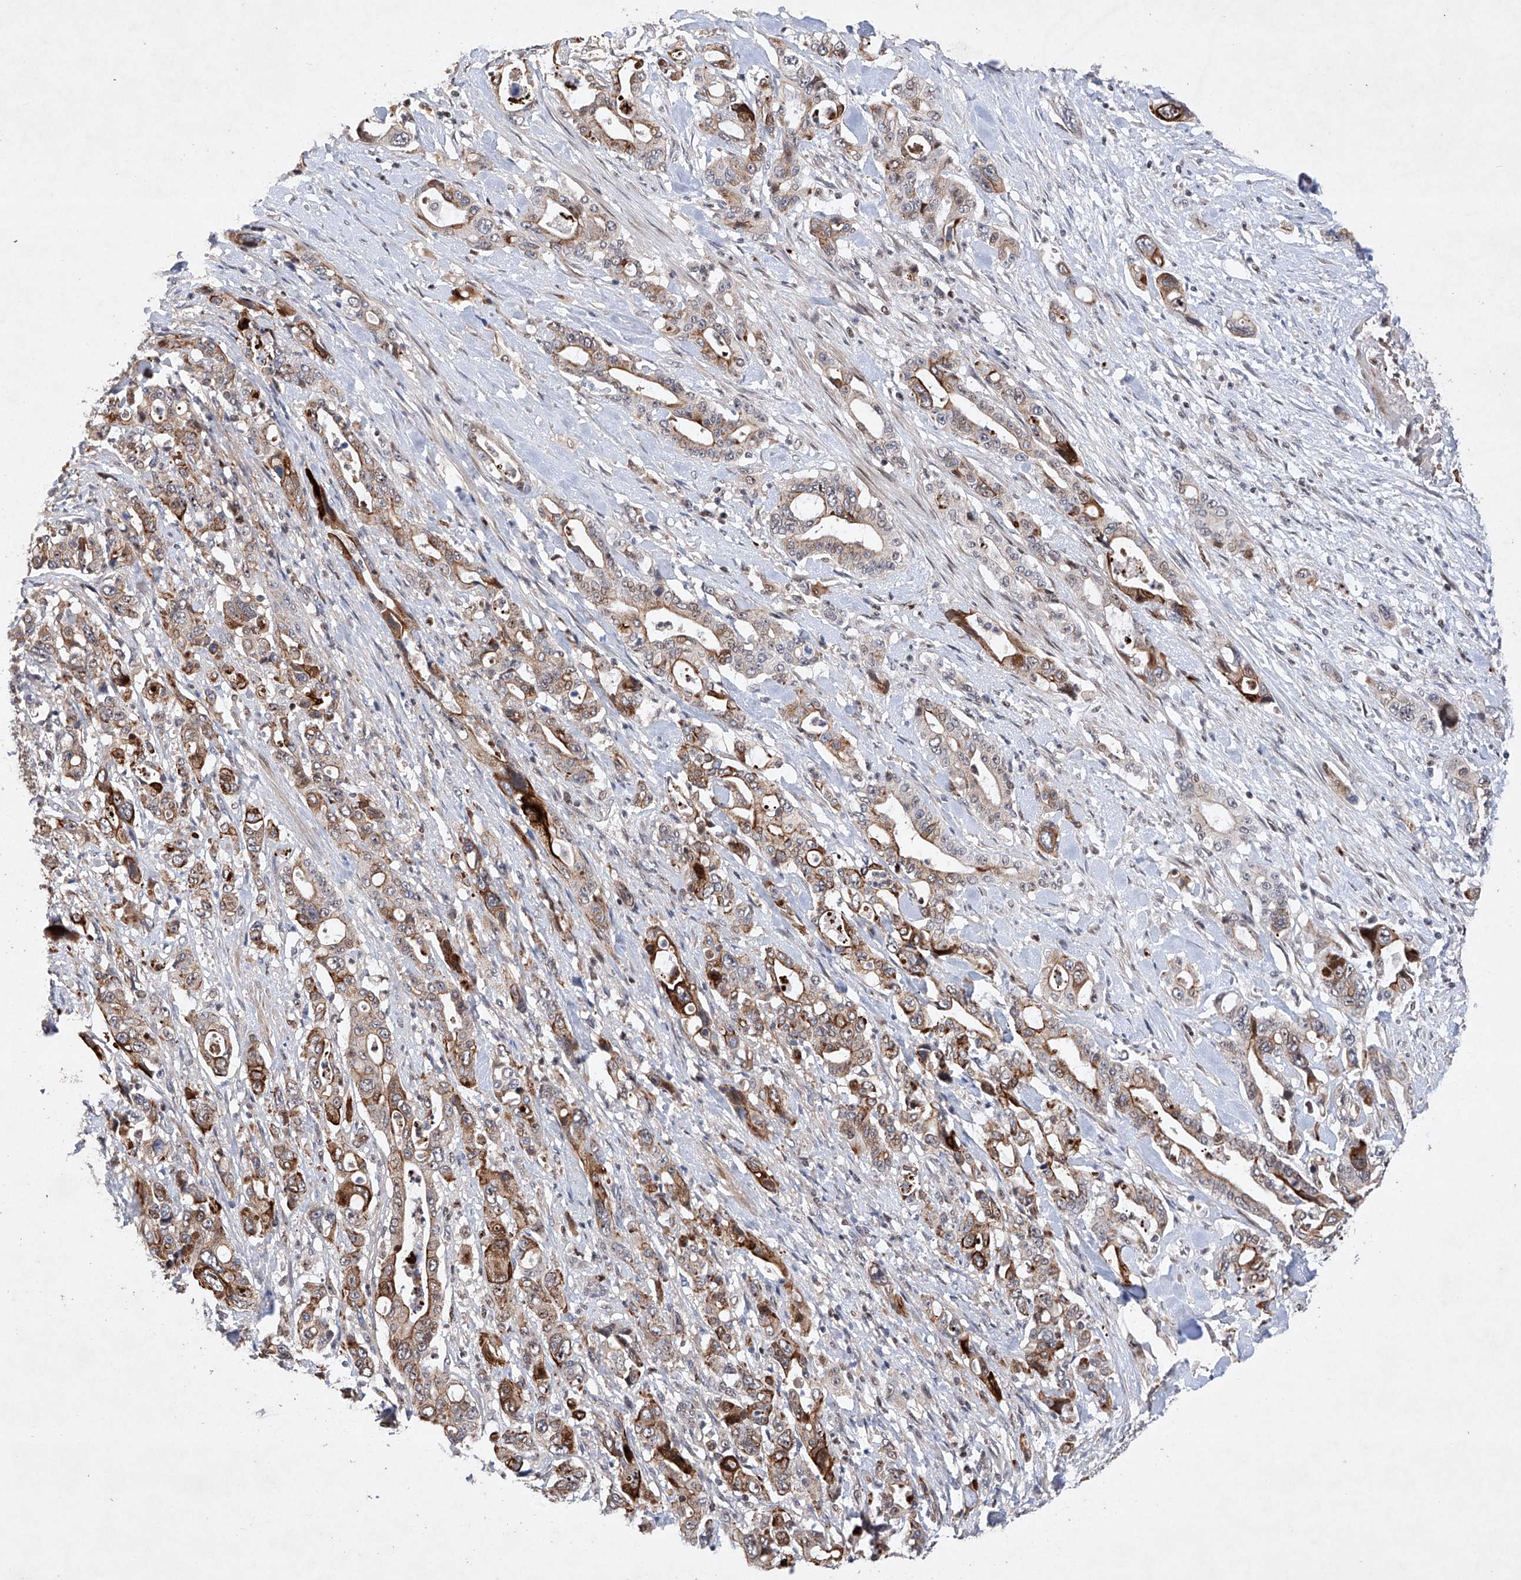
{"staining": {"intensity": "strong", "quantity": "<25%", "location": "cytoplasmic/membranous"}, "tissue": "pancreatic cancer", "cell_type": "Tumor cells", "image_type": "cancer", "snomed": [{"axis": "morphology", "description": "Adenocarcinoma, NOS"}, {"axis": "topography", "description": "Pancreas"}], "caption": "Immunohistochemistry (DAB) staining of human pancreatic cancer shows strong cytoplasmic/membranous protein staining in approximately <25% of tumor cells. (brown staining indicates protein expression, while blue staining denotes nuclei).", "gene": "AFG1L", "patient": {"sex": "male", "age": 46}}